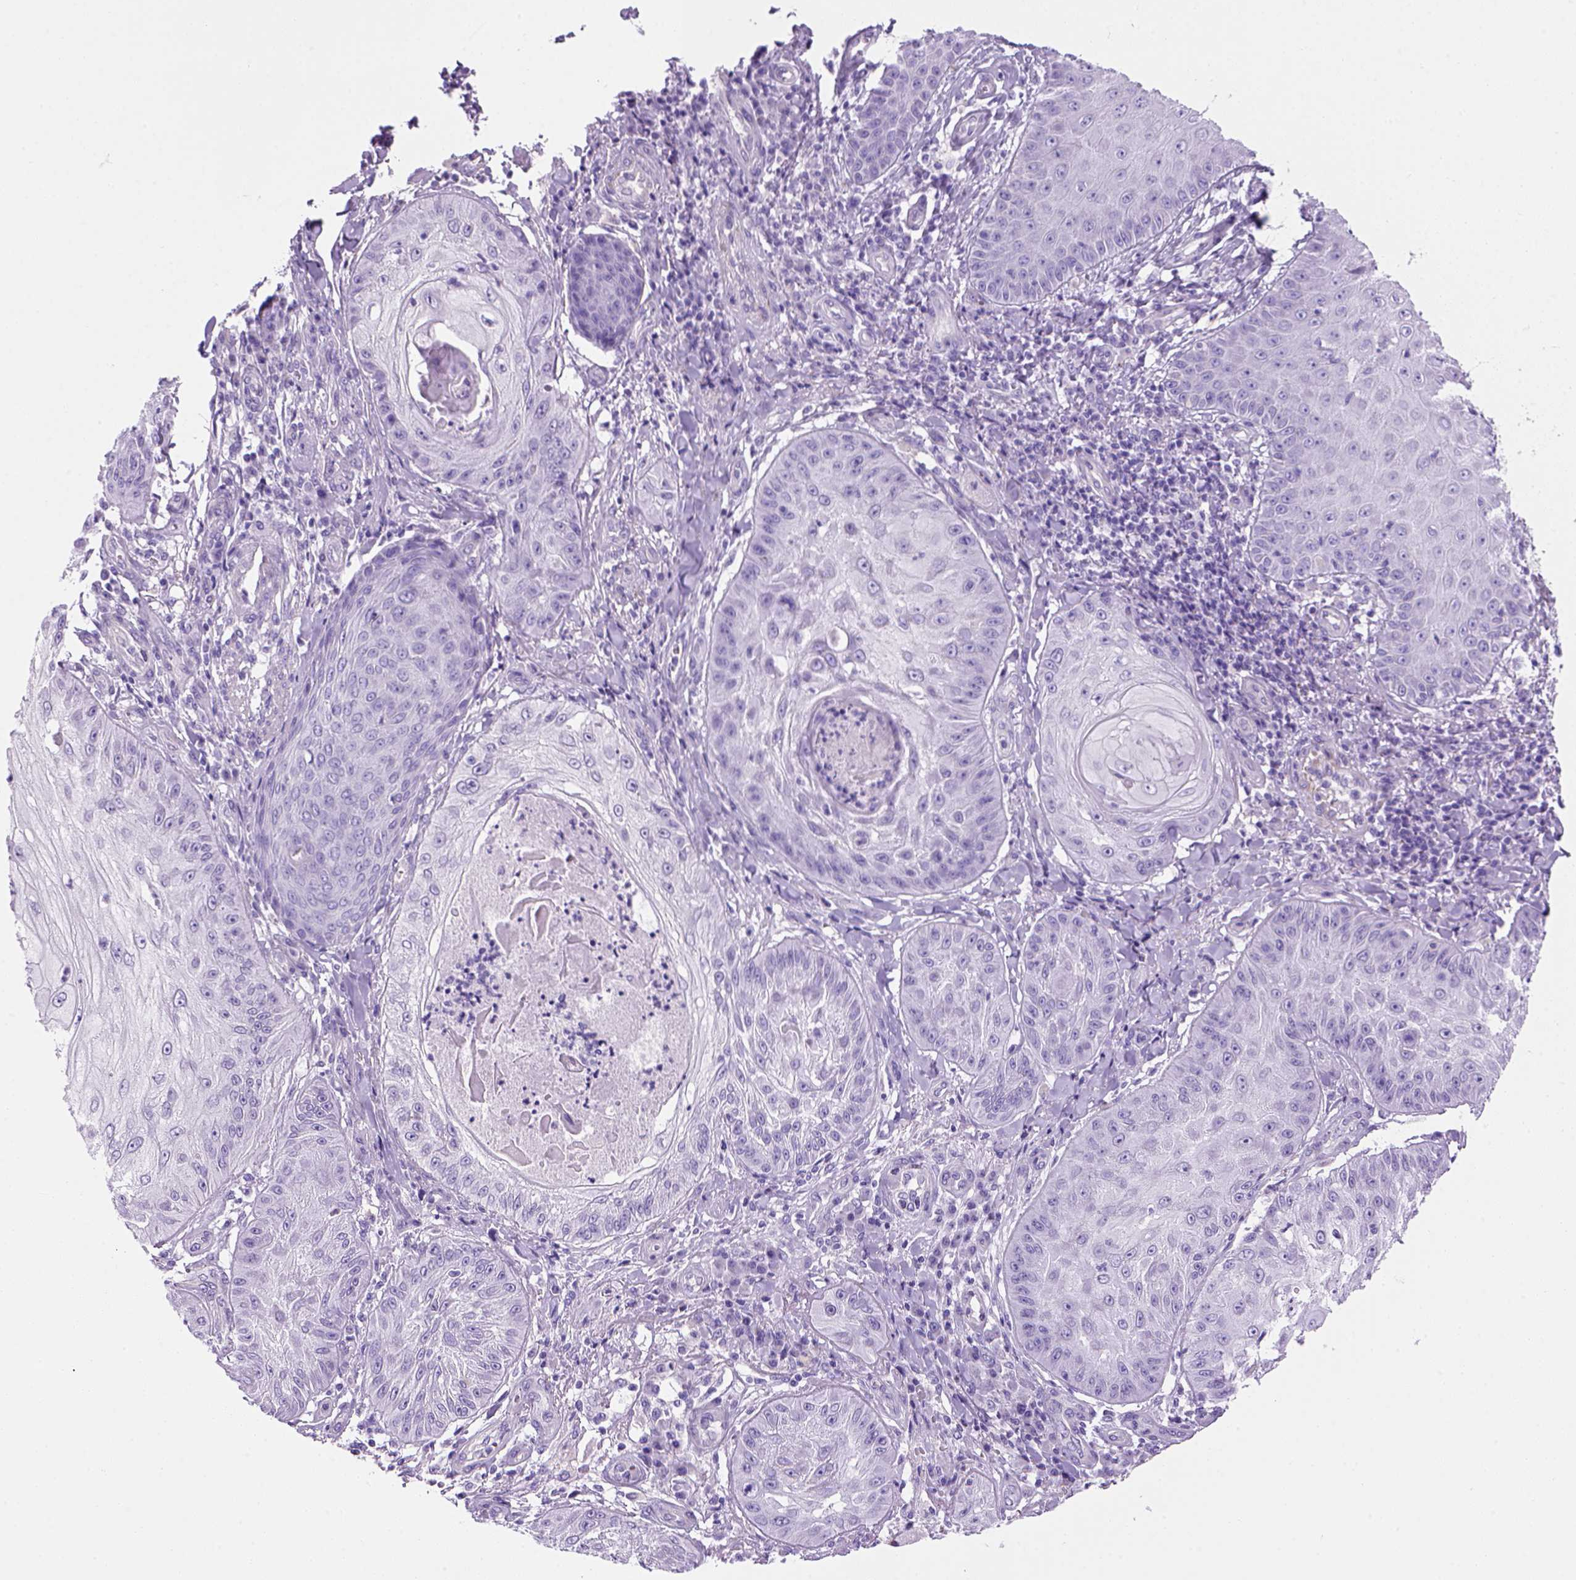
{"staining": {"intensity": "negative", "quantity": "none", "location": "none"}, "tissue": "skin cancer", "cell_type": "Tumor cells", "image_type": "cancer", "snomed": [{"axis": "morphology", "description": "Squamous cell carcinoma, NOS"}, {"axis": "topography", "description": "Skin"}], "caption": "The micrograph reveals no staining of tumor cells in skin squamous cell carcinoma.", "gene": "ARHGEF33", "patient": {"sex": "male", "age": 70}}